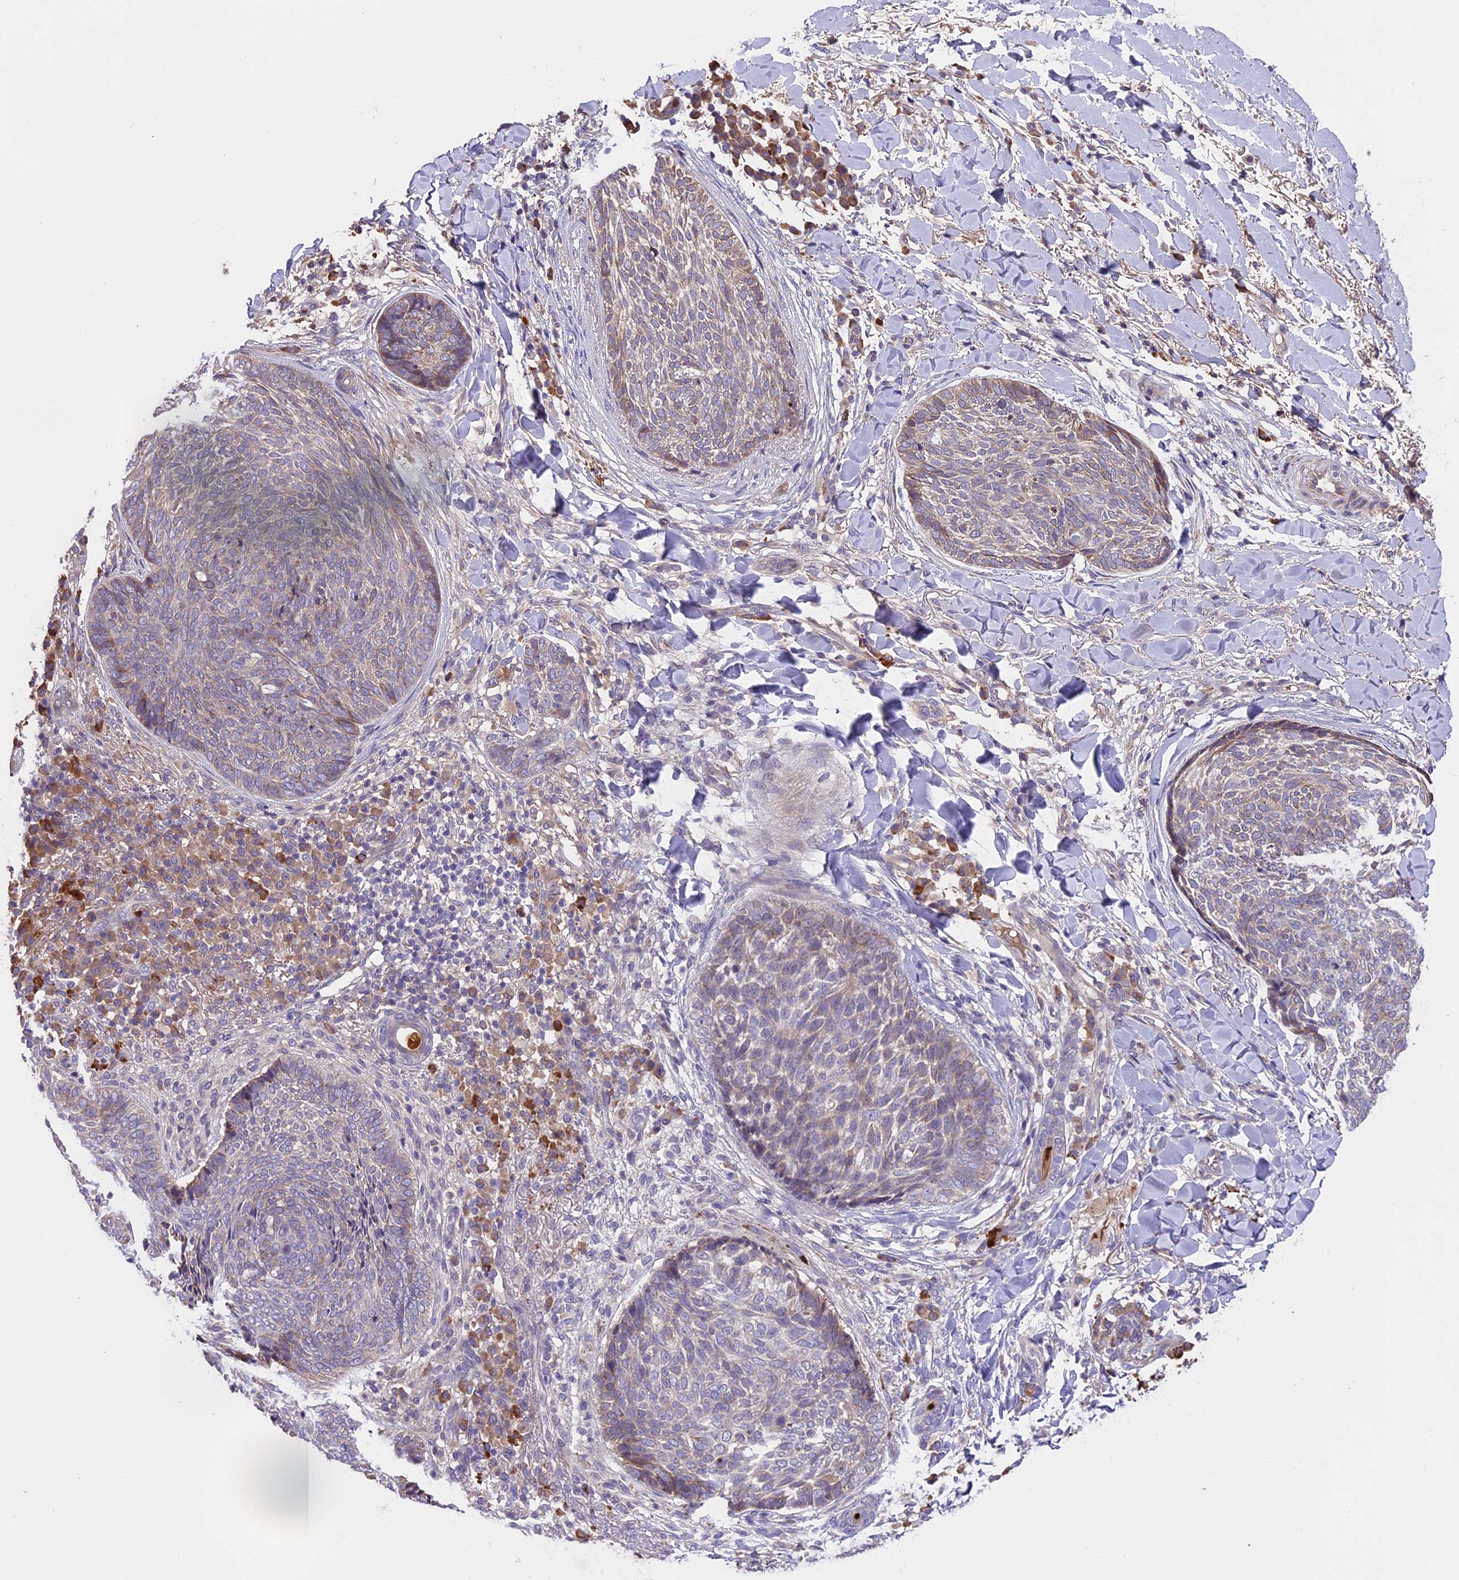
{"staining": {"intensity": "weak", "quantity": "25%-75%", "location": "cytoplasmic/membranous"}, "tissue": "skin cancer", "cell_type": "Tumor cells", "image_type": "cancer", "snomed": [{"axis": "morphology", "description": "Basal cell carcinoma"}, {"axis": "topography", "description": "Skin"}], "caption": "Tumor cells exhibit low levels of weak cytoplasmic/membranous staining in about 25%-75% of cells in human skin cancer.", "gene": "ABCC10", "patient": {"sex": "male", "age": 85}}